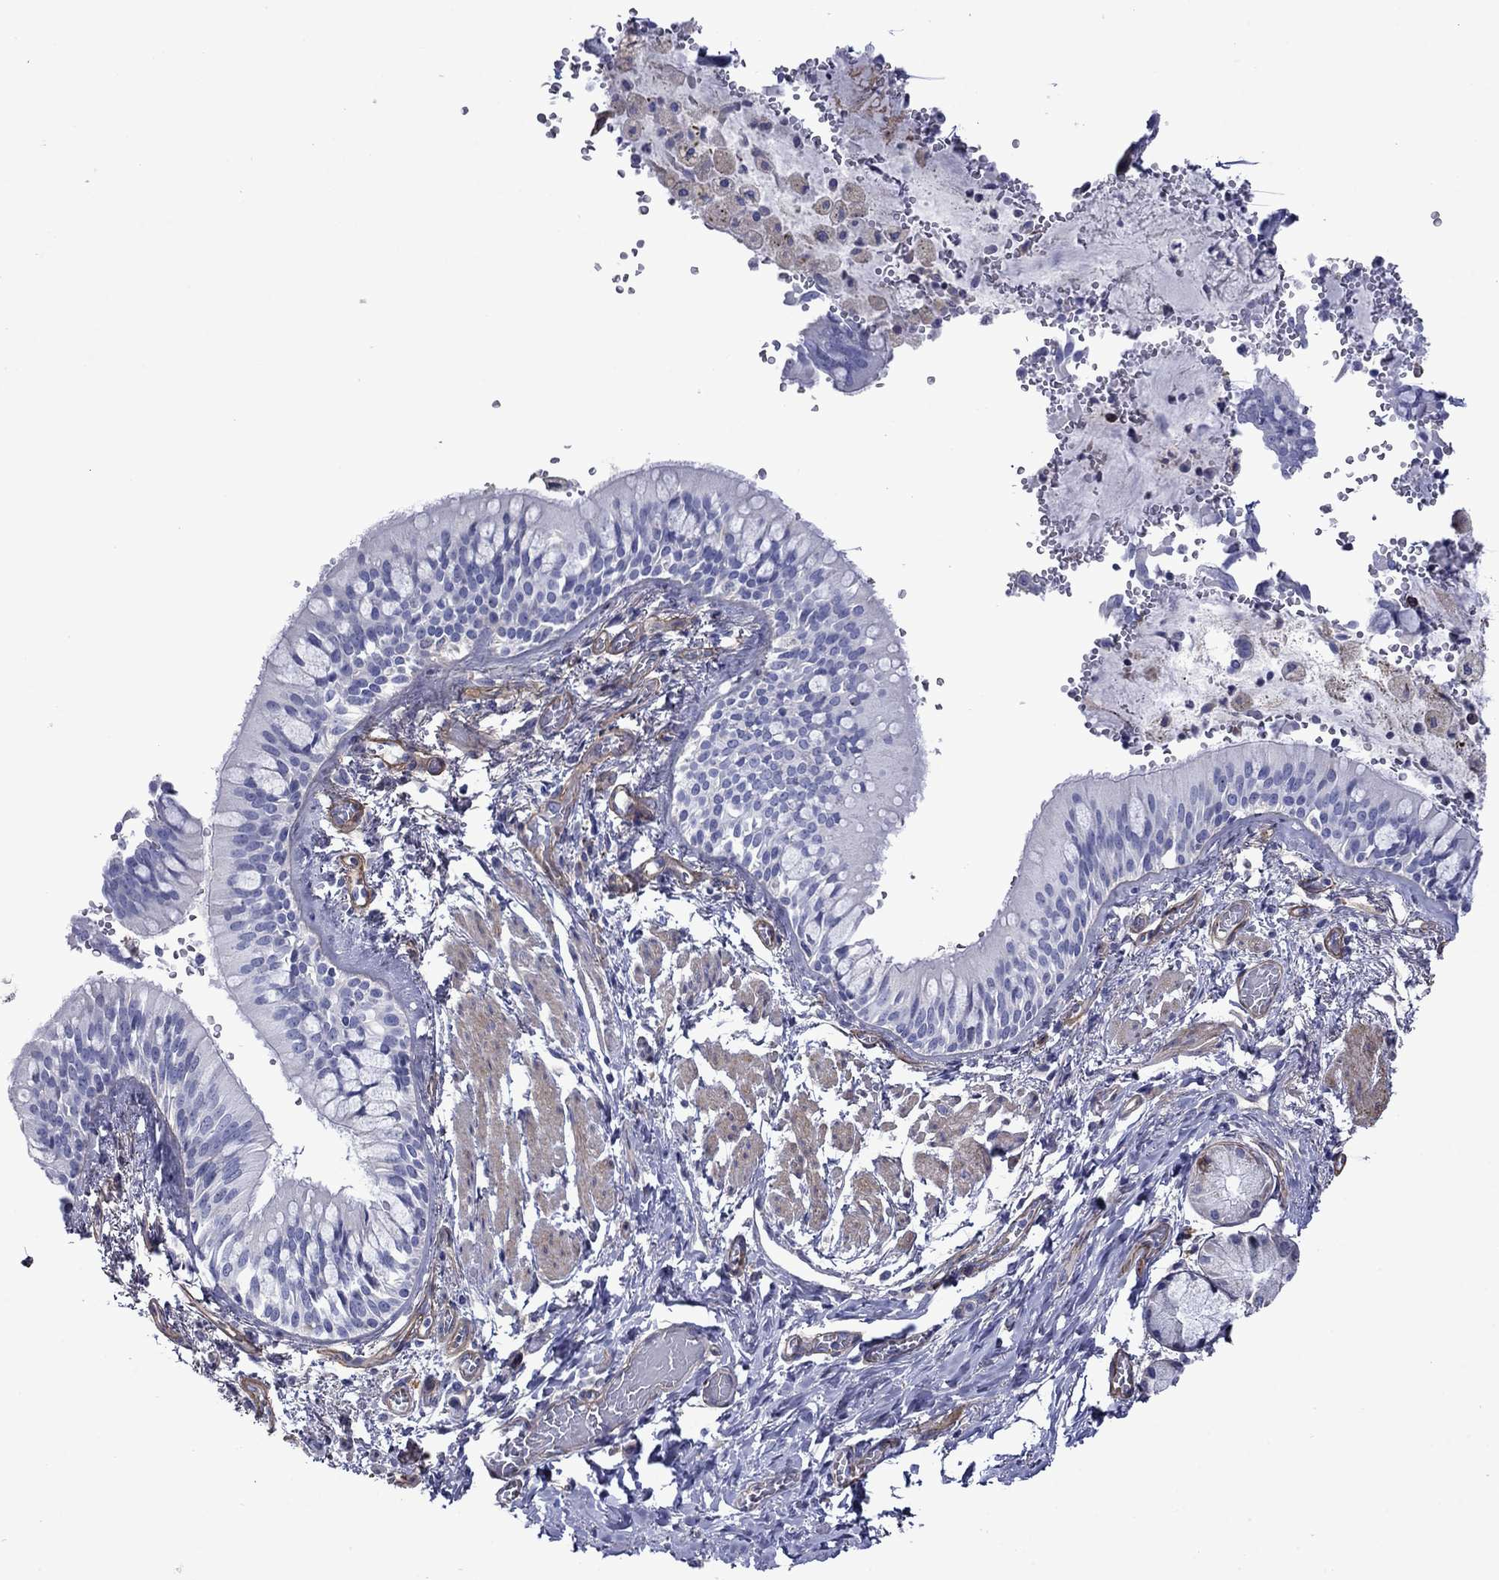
{"staining": {"intensity": "negative", "quantity": "none", "location": "none"}, "tissue": "bronchus", "cell_type": "Respiratory epithelial cells", "image_type": "normal", "snomed": [{"axis": "morphology", "description": "Normal tissue, NOS"}, {"axis": "topography", "description": "Bronchus"}, {"axis": "topography", "description": "Lung"}], "caption": "An immunohistochemistry (IHC) photomicrograph of normal bronchus is shown. There is no staining in respiratory epithelial cells of bronchus. (DAB (3,3'-diaminobenzidine) IHC visualized using brightfield microscopy, high magnification).", "gene": "HSPG2", "patient": {"sex": "female", "age": 57}}